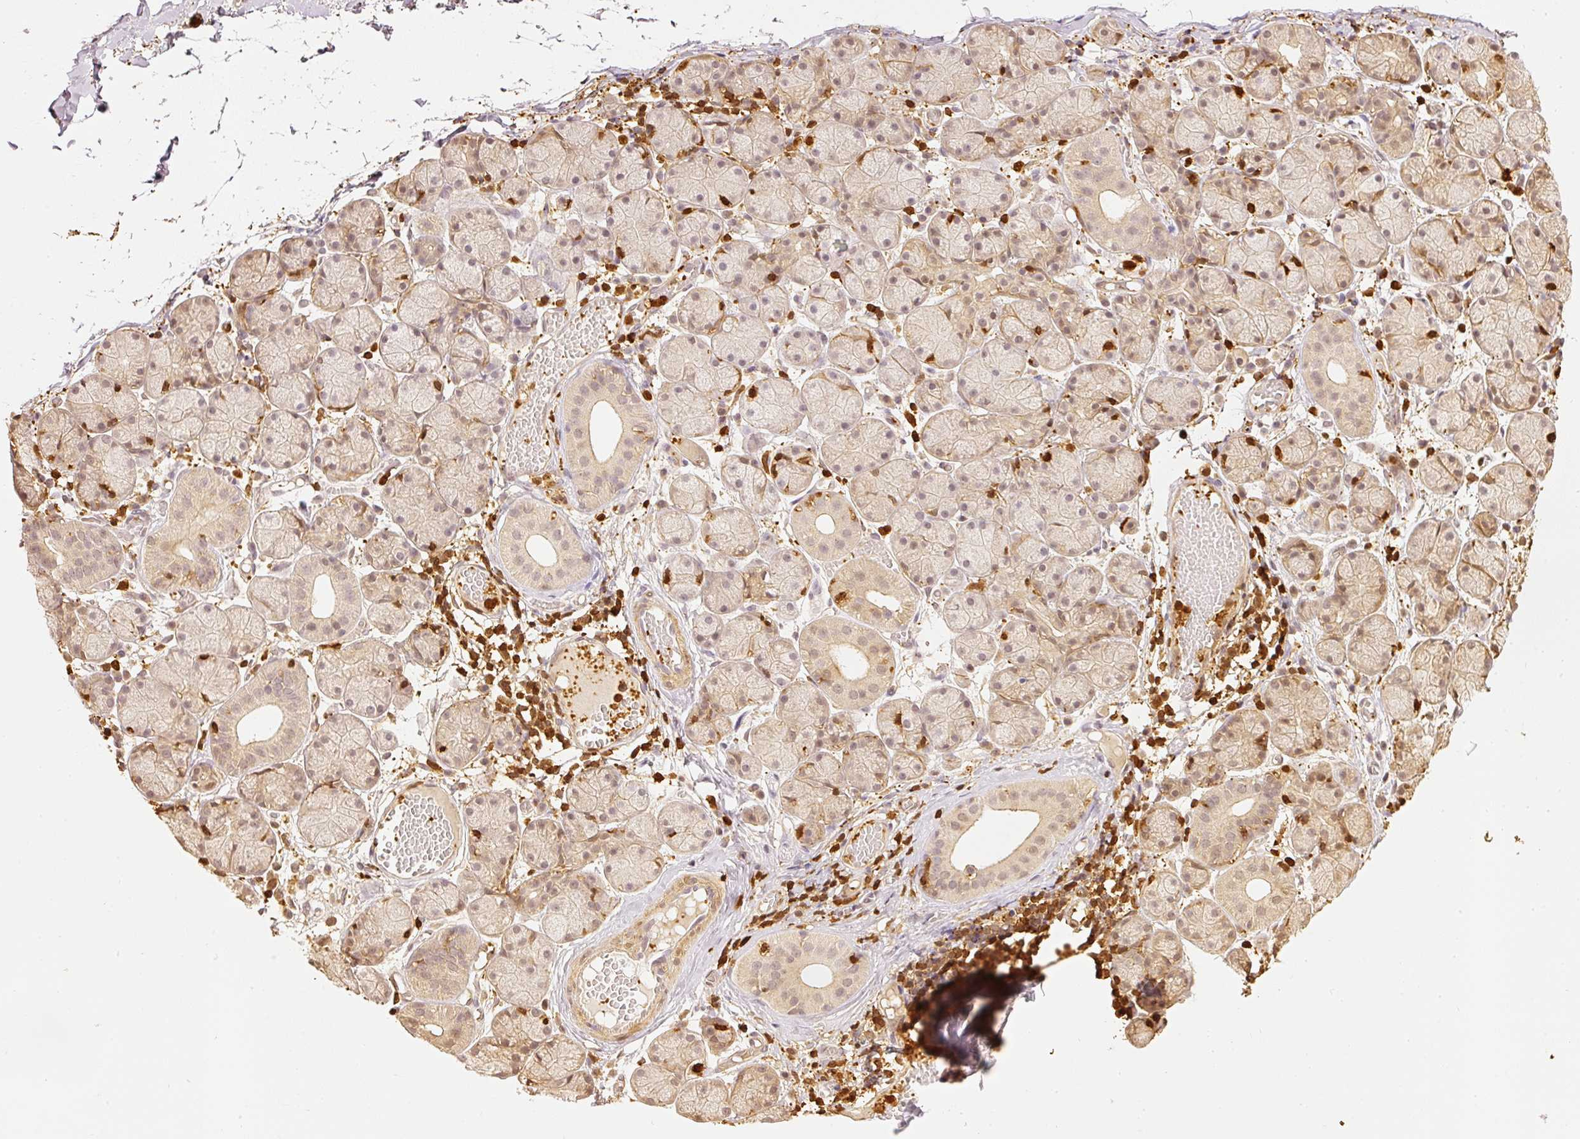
{"staining": {"intensity": "weak", "quantity": "25%-75%", "location": "cytoplasmic/membranous,nuclear"}, "tissue": "salivary gland", "cell_type": "Glandular cells", "image_type": "normal", "snomed": [{"axis": "morphology", "description": "Normal tissue, NOS"}, {"axis": "topography", "description": "Salivary gland"}], "caption": "Brown immunohistochemical staining in benign salivary gland displays weak cytoplasmic/membranous,nuclear staining in about 25%-75% of glandular cells.", "gene": "PFN1", "patient": {"sex": "female", "age": 24}}